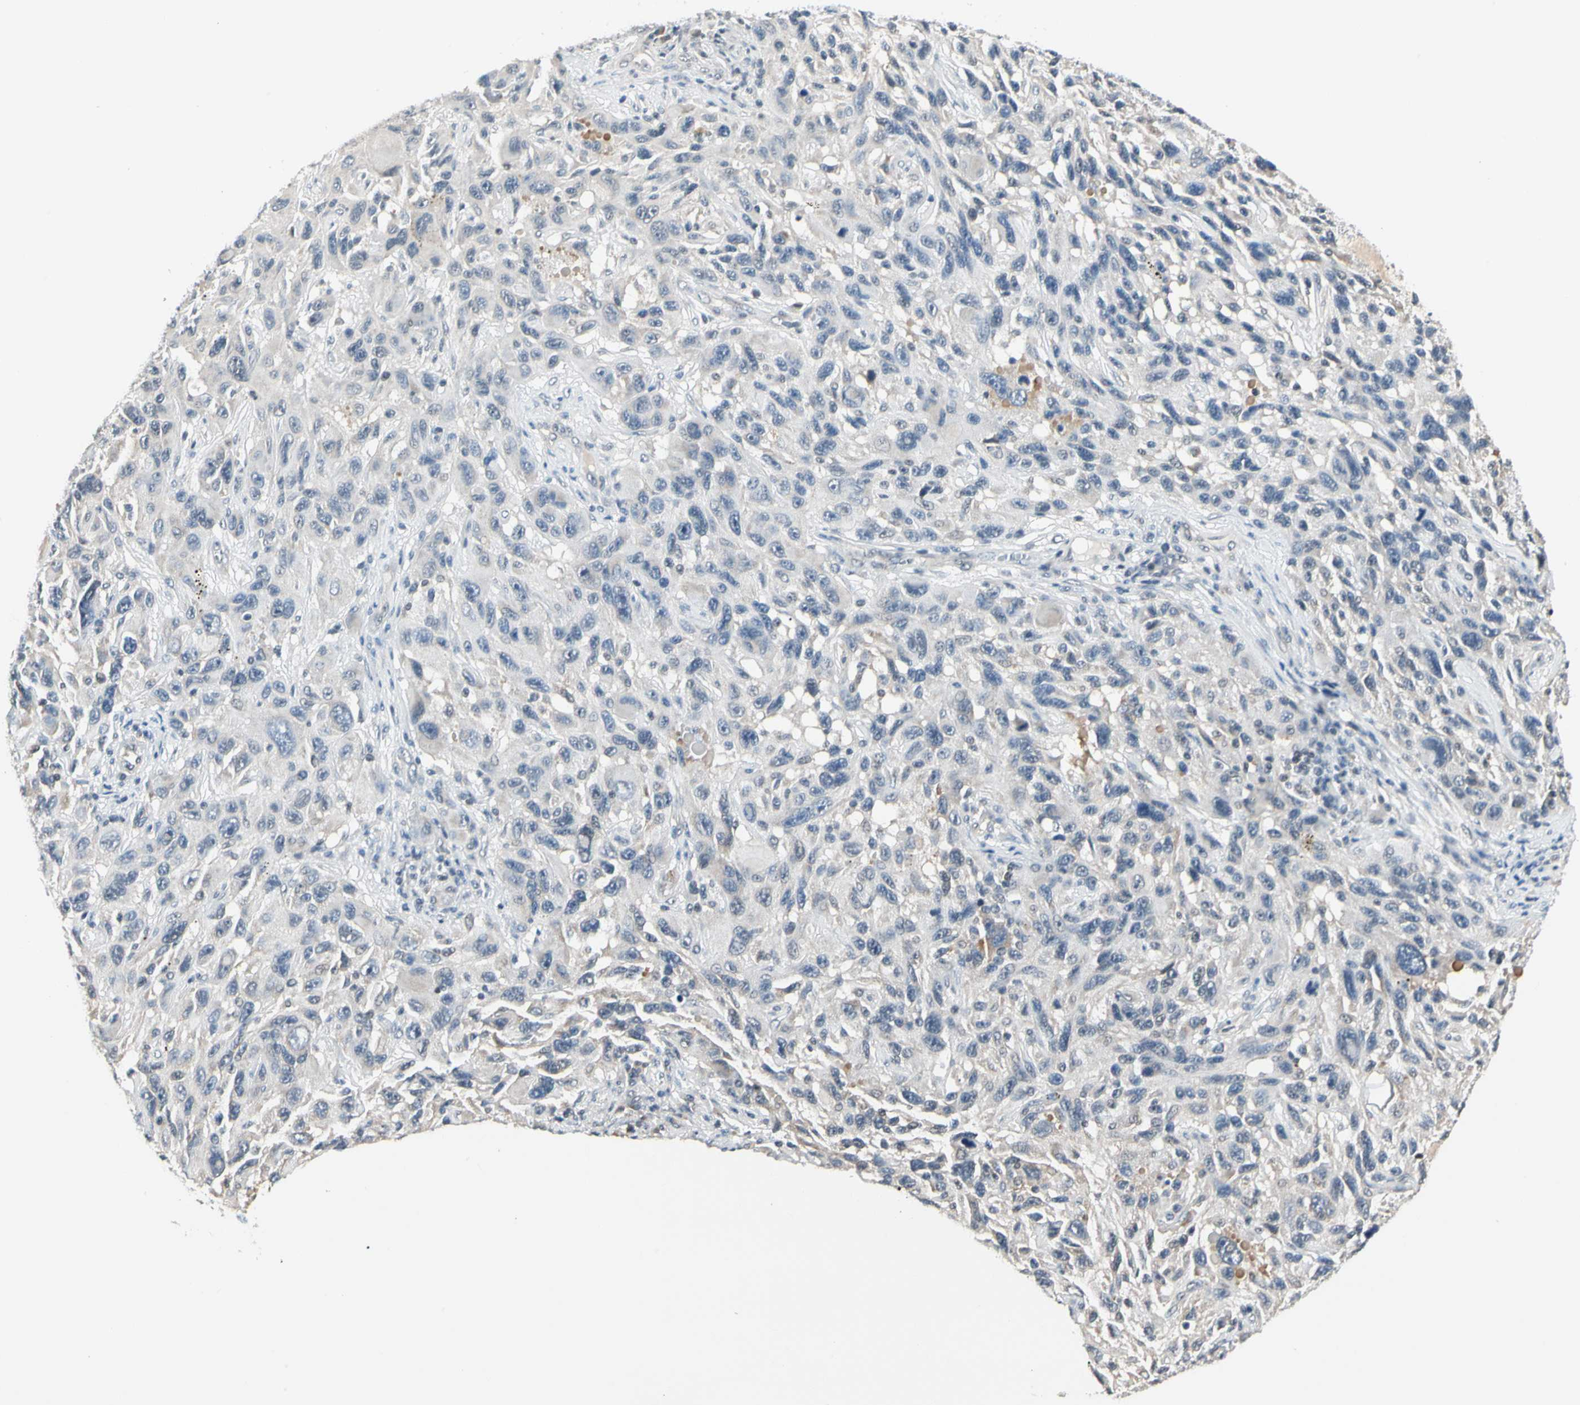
{"staining": {"intensity": "negative", "quantity": "none", "location": "none"}, "tissue": "melanoma", "cell_type": "Tumor cells", "image_type": "cancer", "snomed": [{"axis": "morphology", "description": "Malignant melanoma, NOS"}, {"axis": "topography", "description": "Skin"}], "caption": "The photomicrograph shows no significant expression in tumor cells of melanoma.", "gene": "GREM1", "patient": {"sex": "male", "age": 53}}